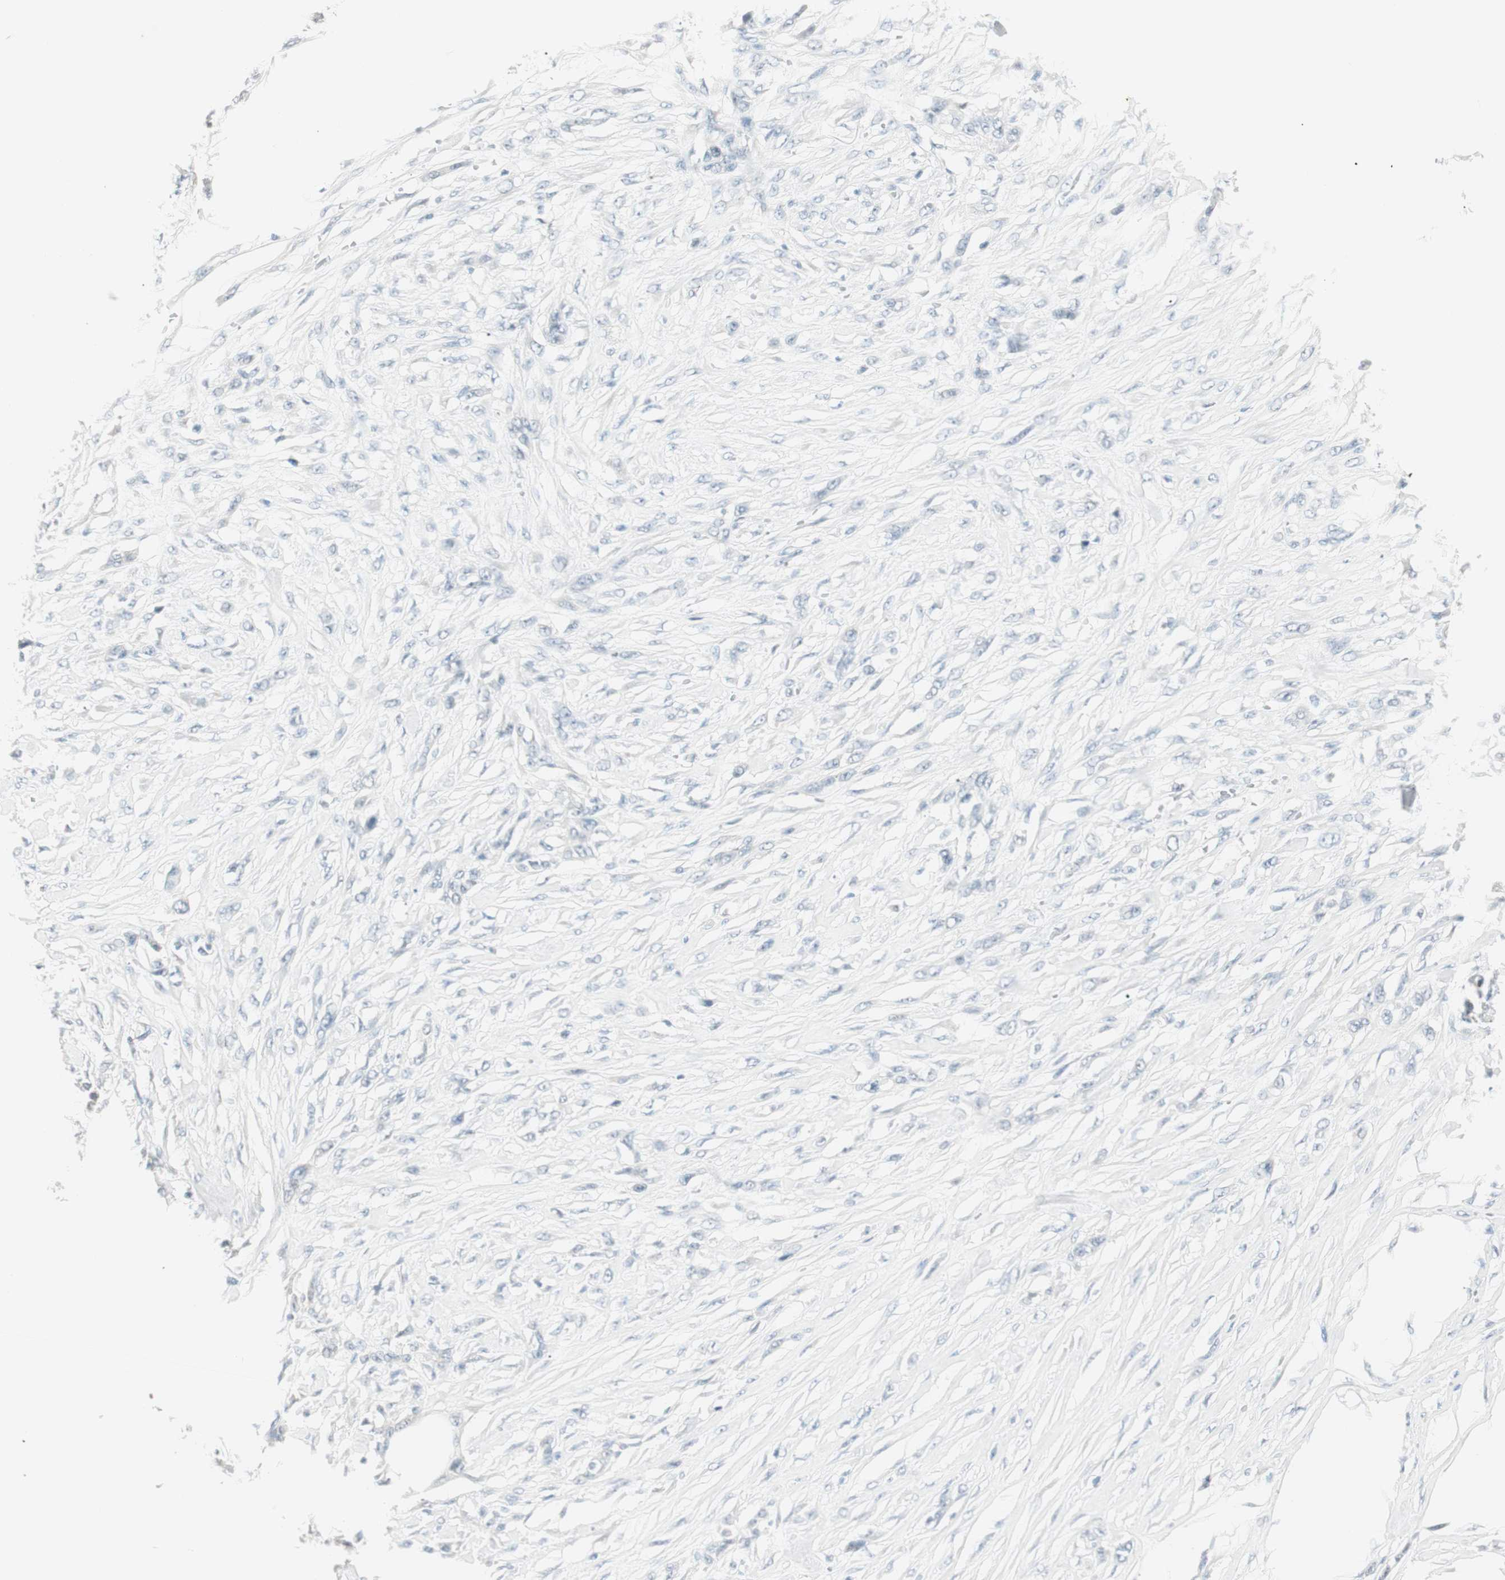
{"staining": {"intensity": "negative", "quantity": "none", "location": "none"}, "tissue": "skin cancer", "cell_type": "Tumor cells", "image_type": "cancer", "snomed": [{"axis": "morphology", "description": "Squamous cell carcinoma, NOS"}, {"axis": "topography", "description": "Skin"}], "caption": "Immunohistochemistry photomicrograph of neoplastic tissue: human skin squamous cell carcinoma stained with DAB (3,3'-diaminobenzidine) demonstrates no significant protein positivity in tumor cells. (DAB (3,3'-diaminobenzidine) immunohistochemistry (IHC), high magnification).", "gene": "HOXB13", "patient": {"sex": "female", "age": 59}}